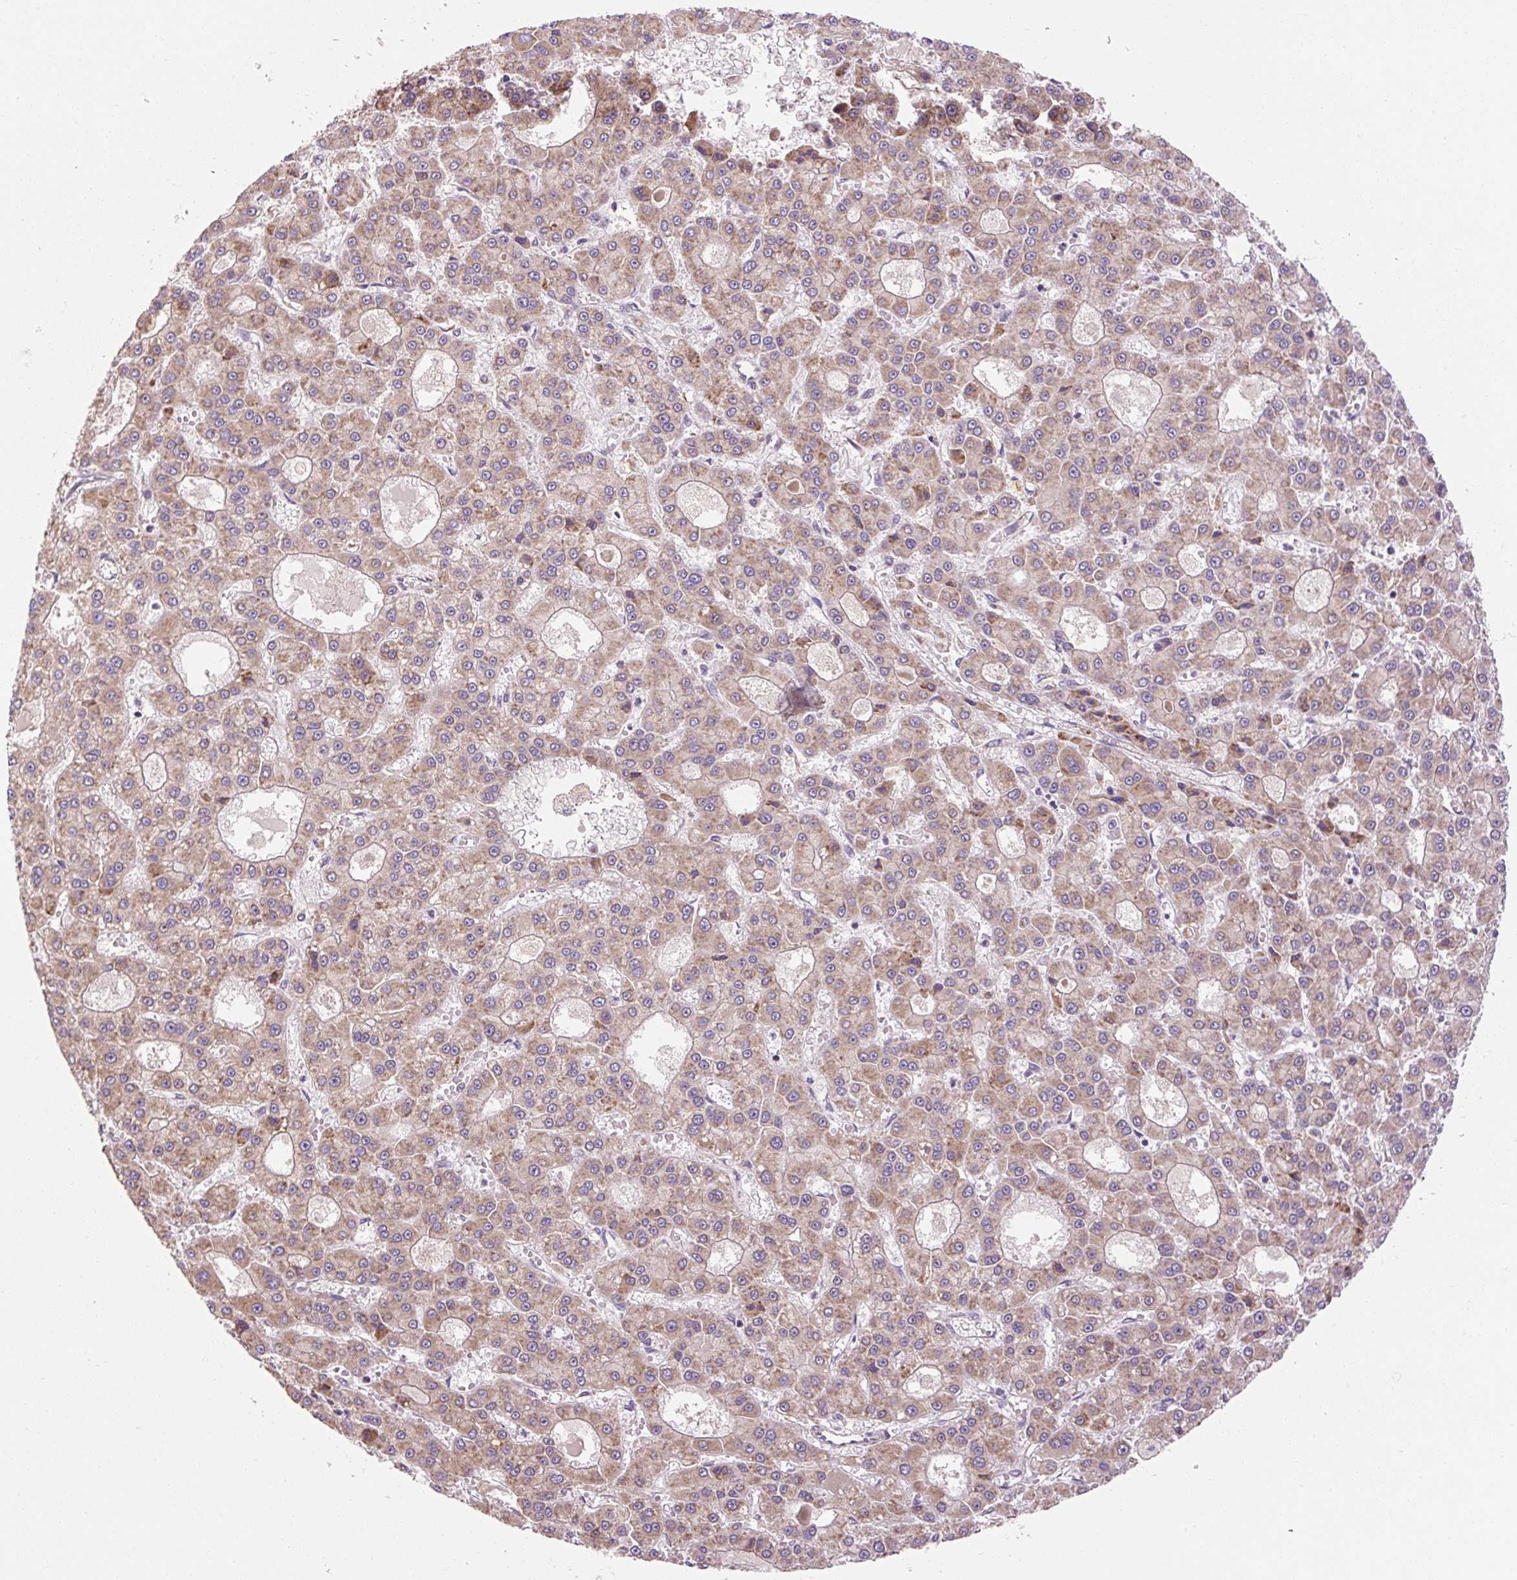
{"staining": {"intensity": "moderate", "quantity": ">75%", "location": "cytoplasmic/membranous"}, "tissue": "liver cancer", "cell_type": "Tumor cells", "image_type": "cancer", "snomed": [{"axis": "morphology", "description": "Carcinoma, Hepatocellular, NOS"}, {"axis": "topography", "description": "Liver"}], "caption": "Protein analysis of hepatocellular carcinoma (liver) tissue shows moderate cytoplasmic/membranous expression in about >75% of tumor cells.", "gene": "PRSS48", "patient": {"sex": "male", "age": 70}}